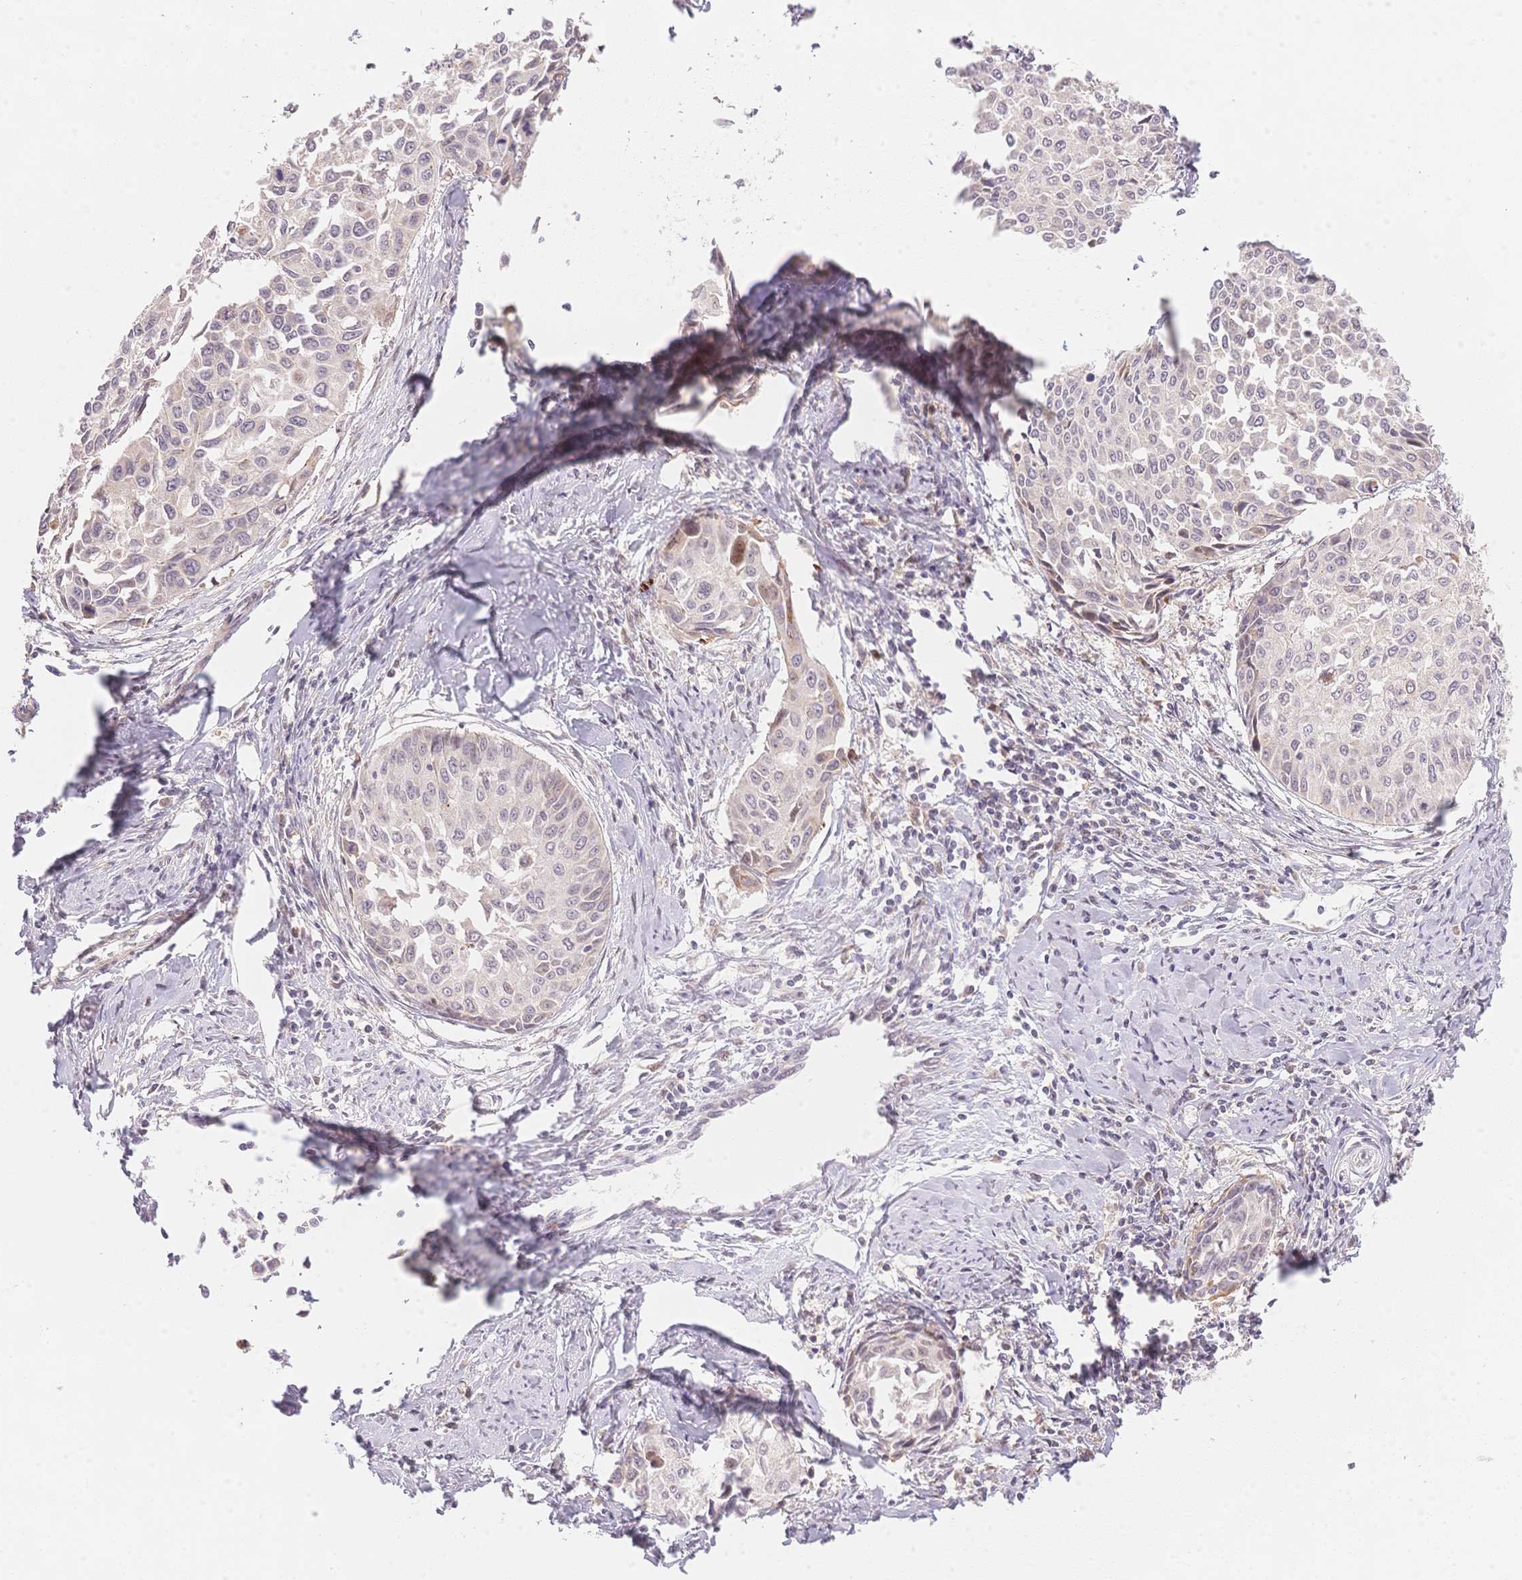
{"staining": {"intensity": "negative", "quantity": "none", "location": "none"}, "tissue": "cervical cancer", "cell_type": "Tumor cells", "image_type": "cancer", "snomed": [{"axis": "morphology", "description": "Squamous cell carcinoma, NOS"}, {"axis": "topography", "description": "Cervix"}], "caption": "Squamous cell carcinoma (cervical) was stained to show a protein in brown. There is no significant expression in tumor cells.", "gene": "STK39", "patient": {"sex": "female", "age": 50}}